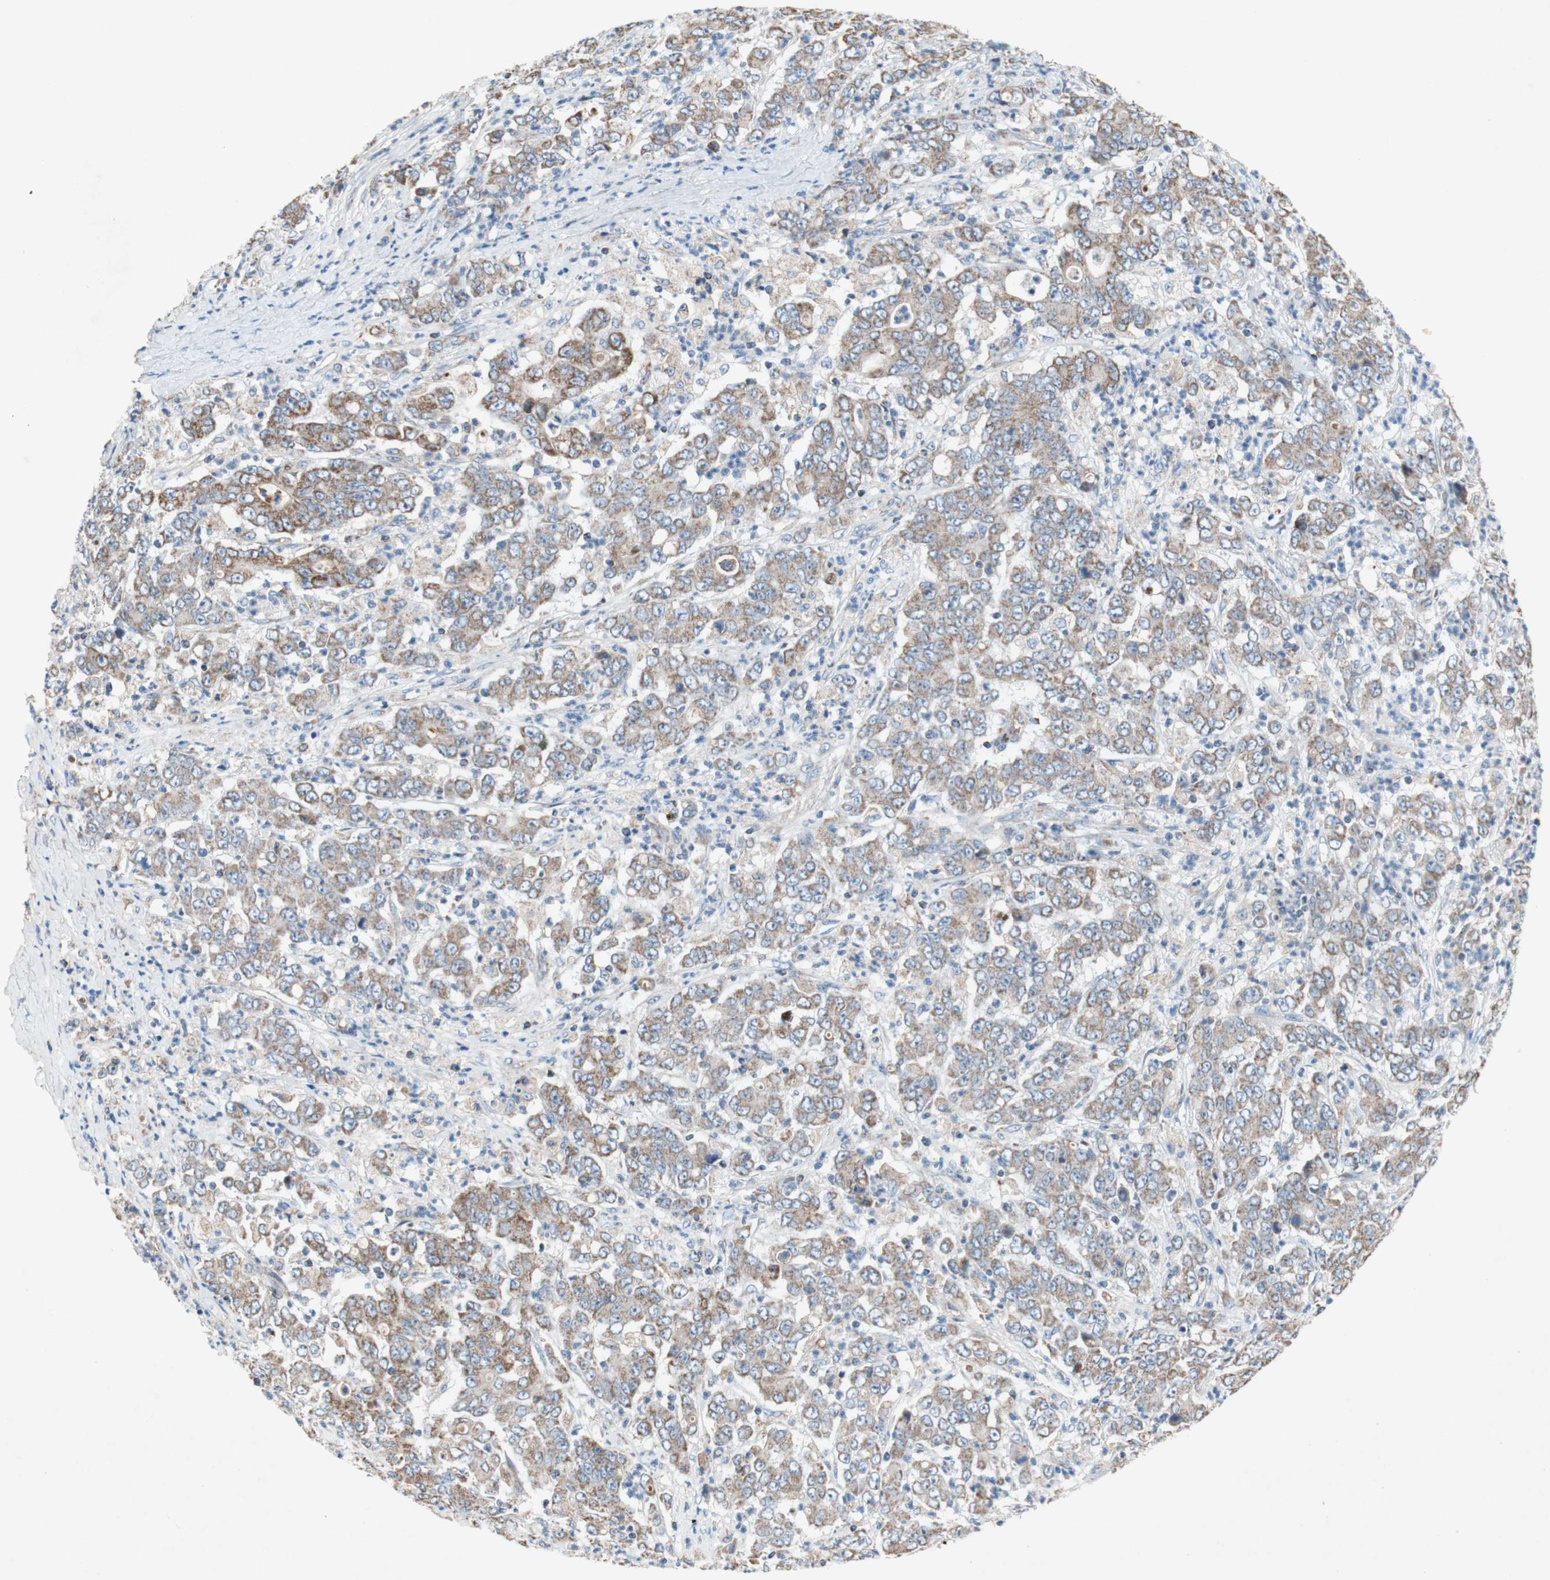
{"staining": {"intensity": "weak", "quantity": ">75%", "location": "cytoplasmic/membranous"}, "tissue": "stomach cancer", "cell_type": "Tumor cells", "image_type": "cancer", "snomed": [{"axis": "morphology", "description": "Adenocarcinoma, NOS"}, {"axis": "topography", "description": "Stomach, lower"}], "caption": "About >75% of tumor cells in stomach cancer (adenocarcinoma) exhibit weak cytoplasmic/membranous protein staining as visualized by brown immunohistochemical staining.", "gene": "SDHB", "patient": {"sex": "female", "age": 71}}